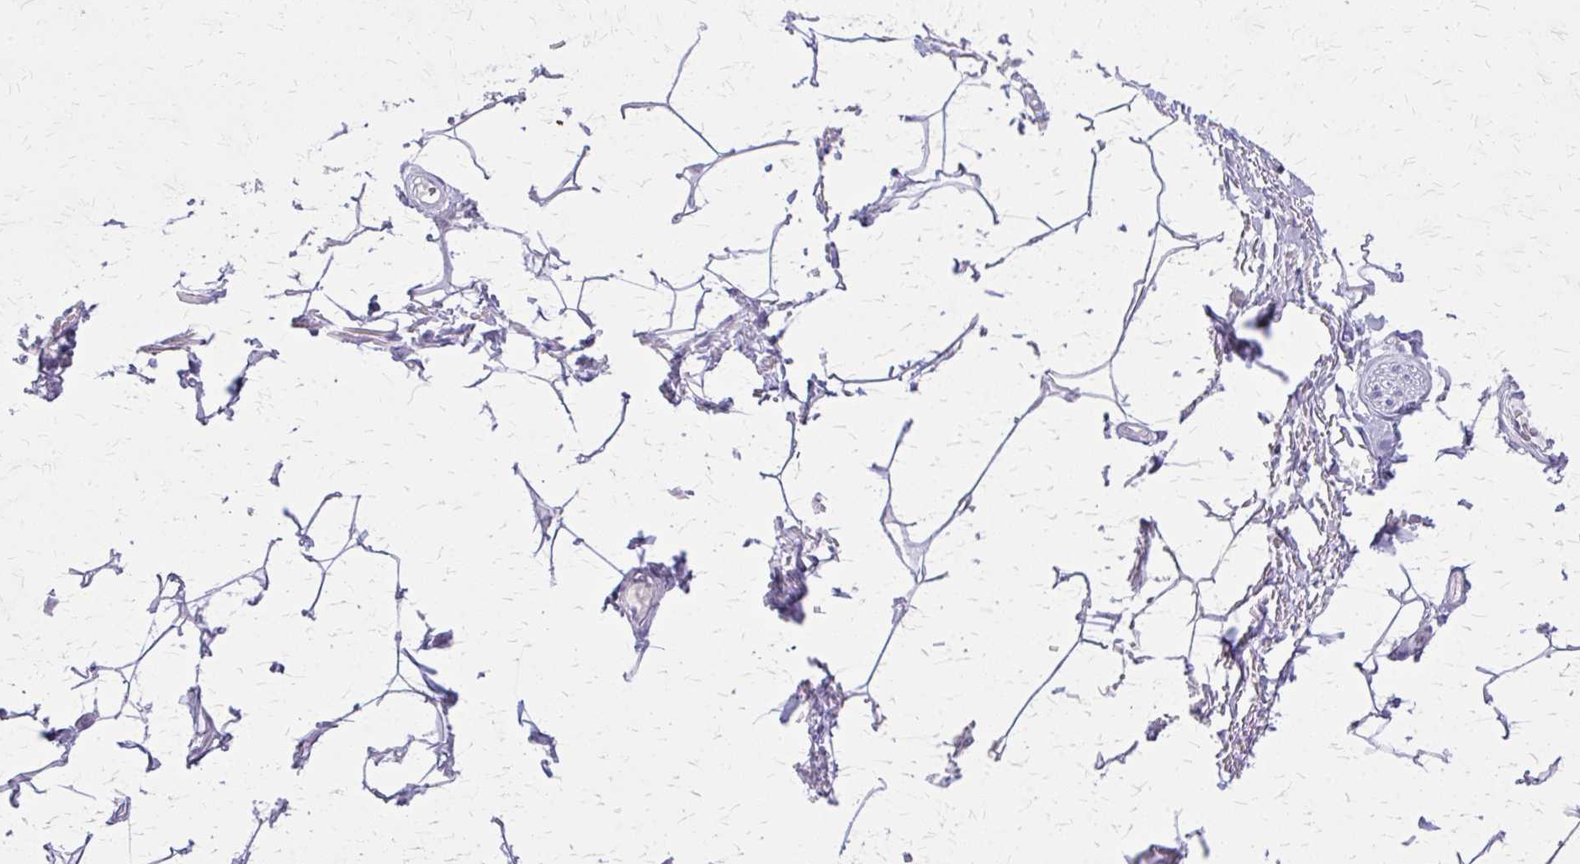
{"staining": {"intensity": "negative", "quantity": "none", "location": "none"}, "tissue": "adipose tissue", "cell_type": "Adipocytes", "image_type": "normal", "snomed": [{"axis": "morphology", "description": "Normal tissue, NOS"}, {"axis": "topography", "description": "Peripheral nerve tissue"}], "caption": "Micrograph shows no significant protein staining in adipocytes of benign adipose tissue.", "gene": "GLRX", "patient": {"sex": "male", "age": 51}}